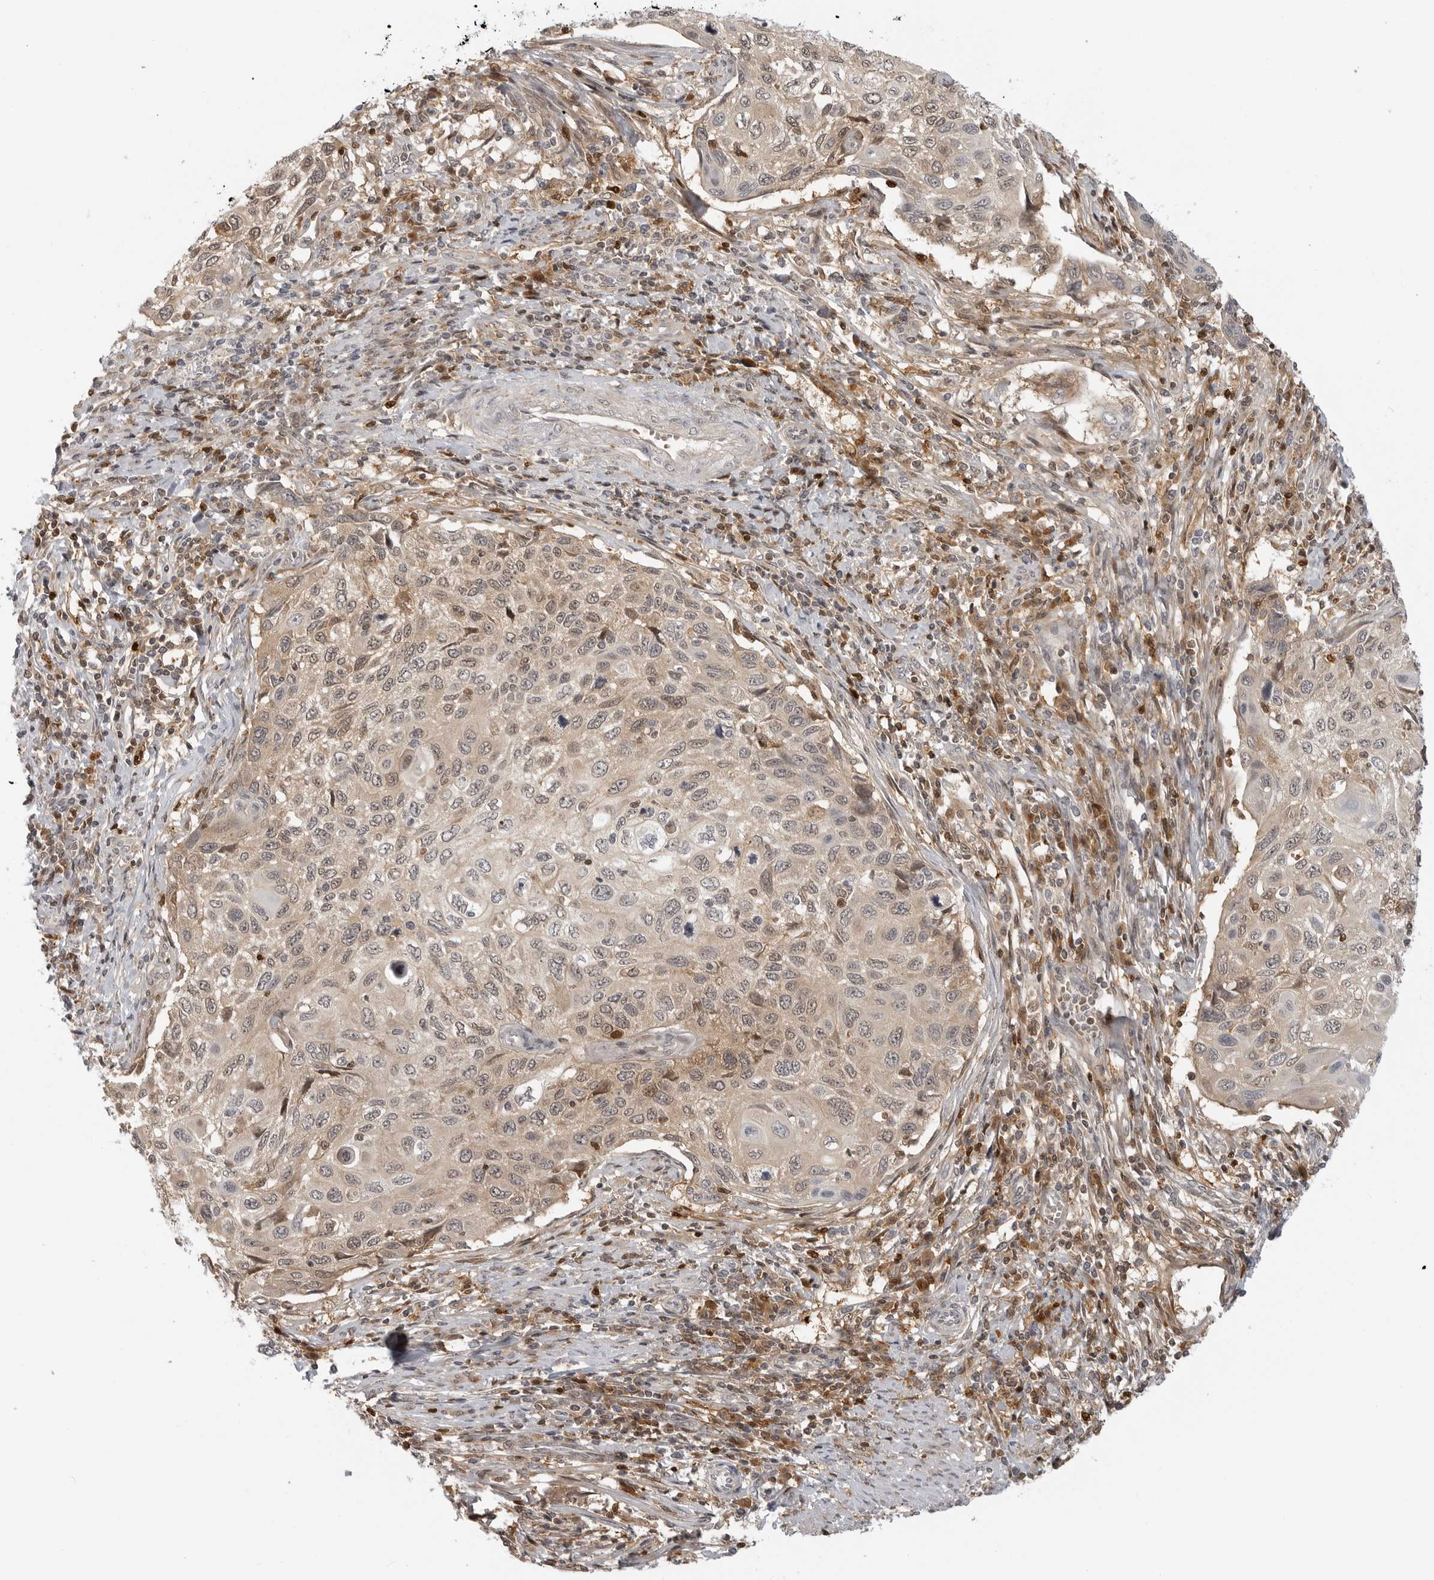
{"staining": {"intensity": "weak", "quantity": "25%-75%", "location": "cytoplasmic/membranous"}, "tissue": "cervical cancer", "cell_type": "Tumor cells", "image_type": "cancer", "snomed": [{"axis": "morphology", "description": "Squamous cell carcinoma, NOS"}, {"axis": "topography", "description": "Cervix"}], "caption": "Protein staining of cervical cancer tissue reveals weak cytoplasmic/membranous positivity in about 25%-75% of tumor cells.", "gene": "CTIF", "patient": {"sex": "female", "age": 70}}